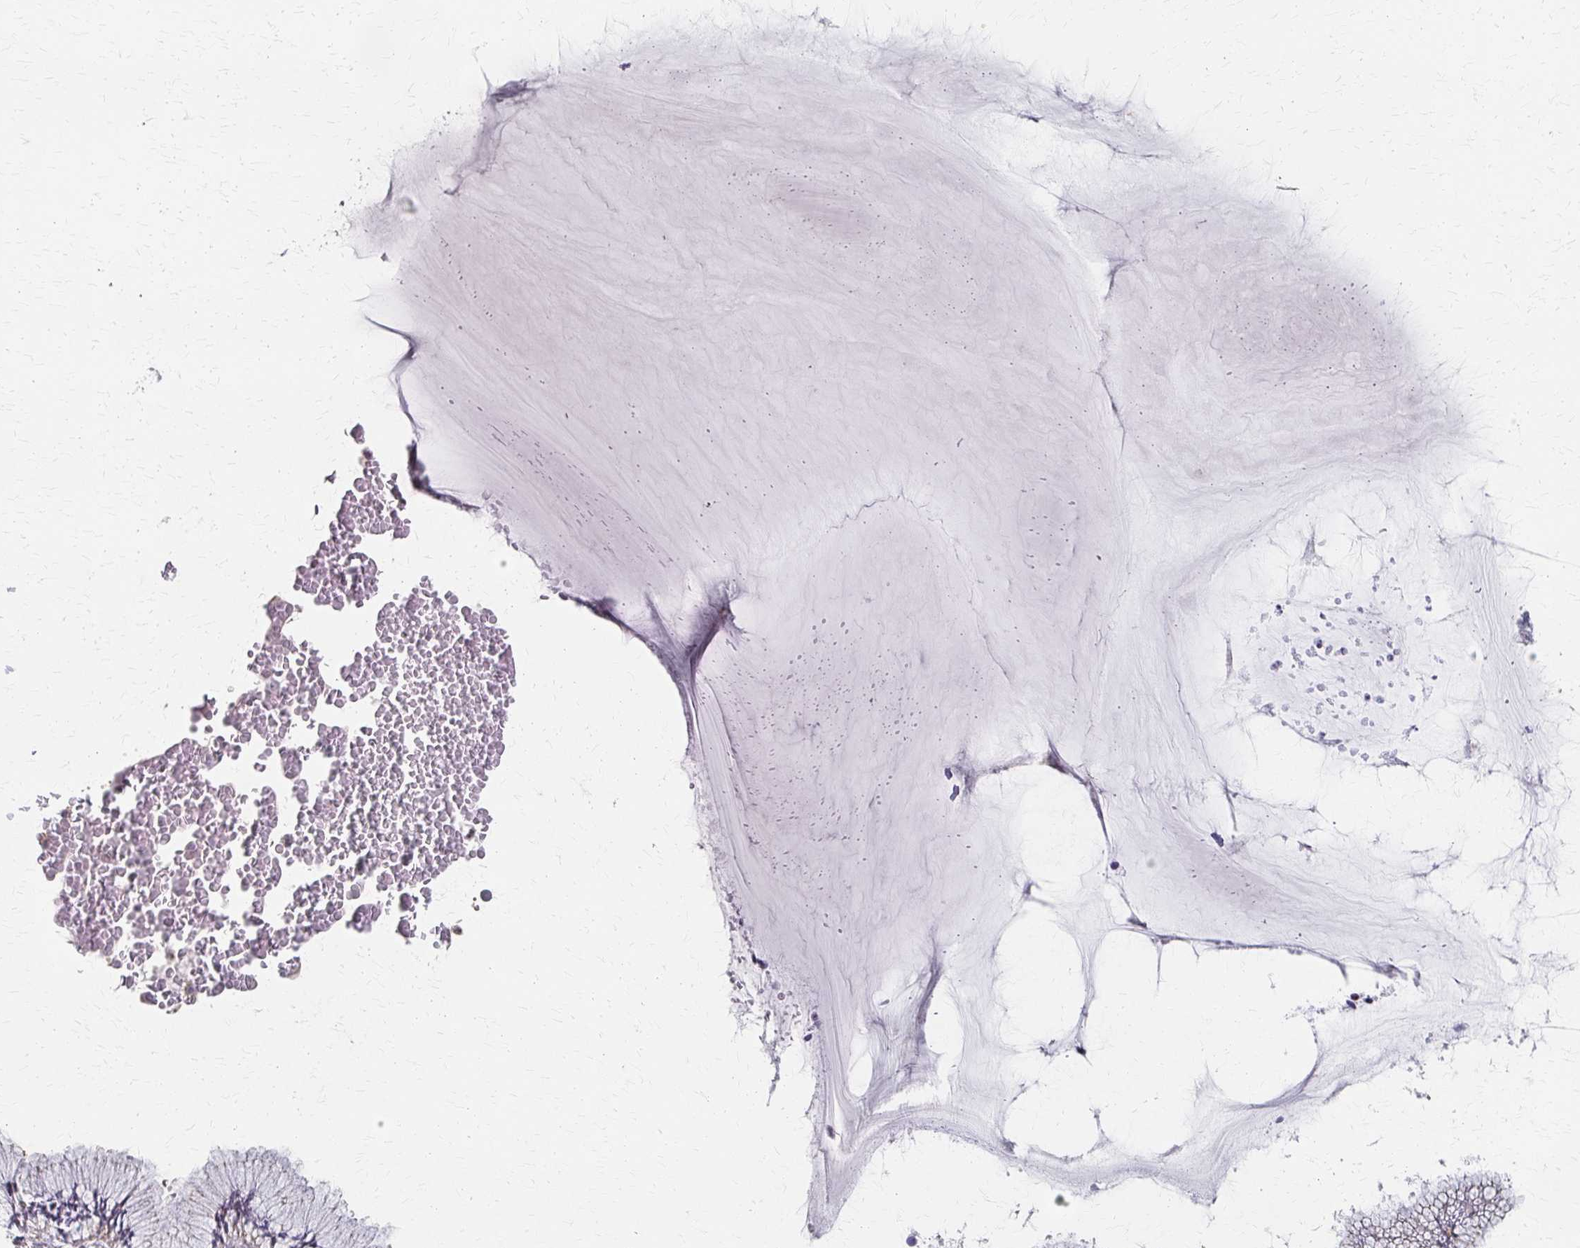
{"staining": {"intensity": "negative", "quantity": "none", "location": "none"}, "tissue": "cervix", "cell_type": "Glandular cells", "image_type": "normal", "snomed": [{"axis": "morphology", "description": "Normal tissue, NOS"}, {"axis": "topography", "description": "Cervix"}], "caption": "DAB immunohistochemical staining of unremarkable cervix demonstrates no significant expression in glandular cells.", "gene": "PES1", "patient": {"sex": "female", "age": 37}}